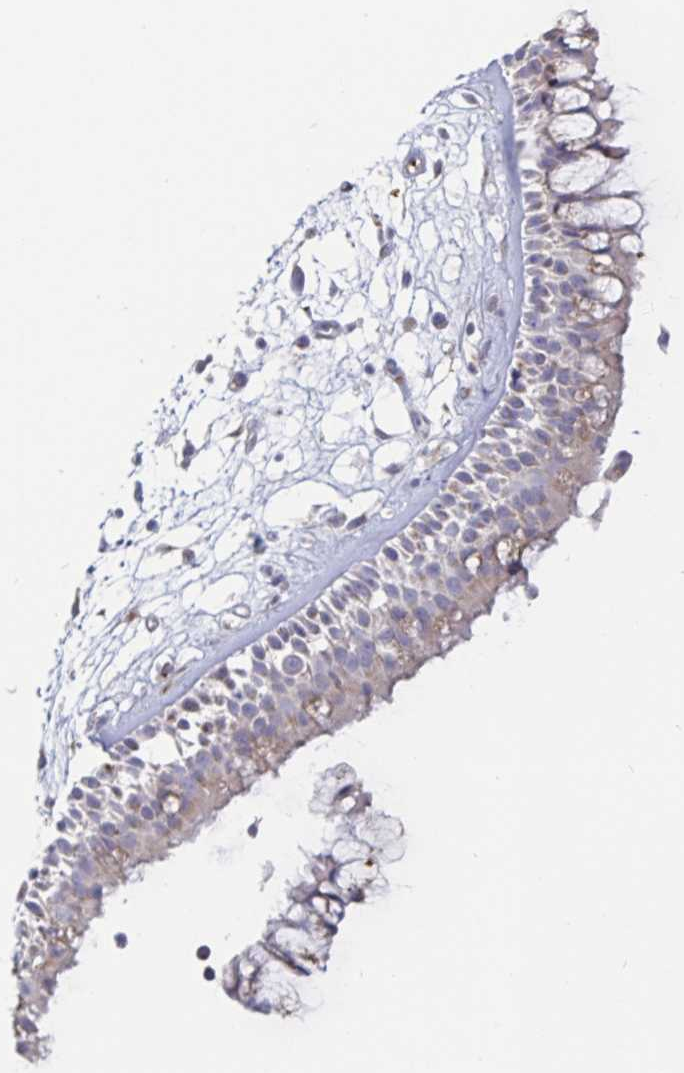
{"staining": {"intensity": "negative", "quantity": "none", "location": "none"}, "tissue": "nasopharynx", "cell_type": "Respiratory epithelial cells", "image_type": "normal", "snomed": [{"axis": "morphology", "description": "Normal tissue, NOS"}, {"axis": "topography", "description": "Nasopharynx"}], "caption": "High power microscopy micrograph of an IHC micrograph of unremarkable nasopharynx, revealing no significant expression in respiratory epithelial cells. (DAB immunohistochemistry (IHC) visualized using brightfield microscopy, high magnification).", "gene": "SPPL3", "patient": {"sex": "female", "age": 70}}